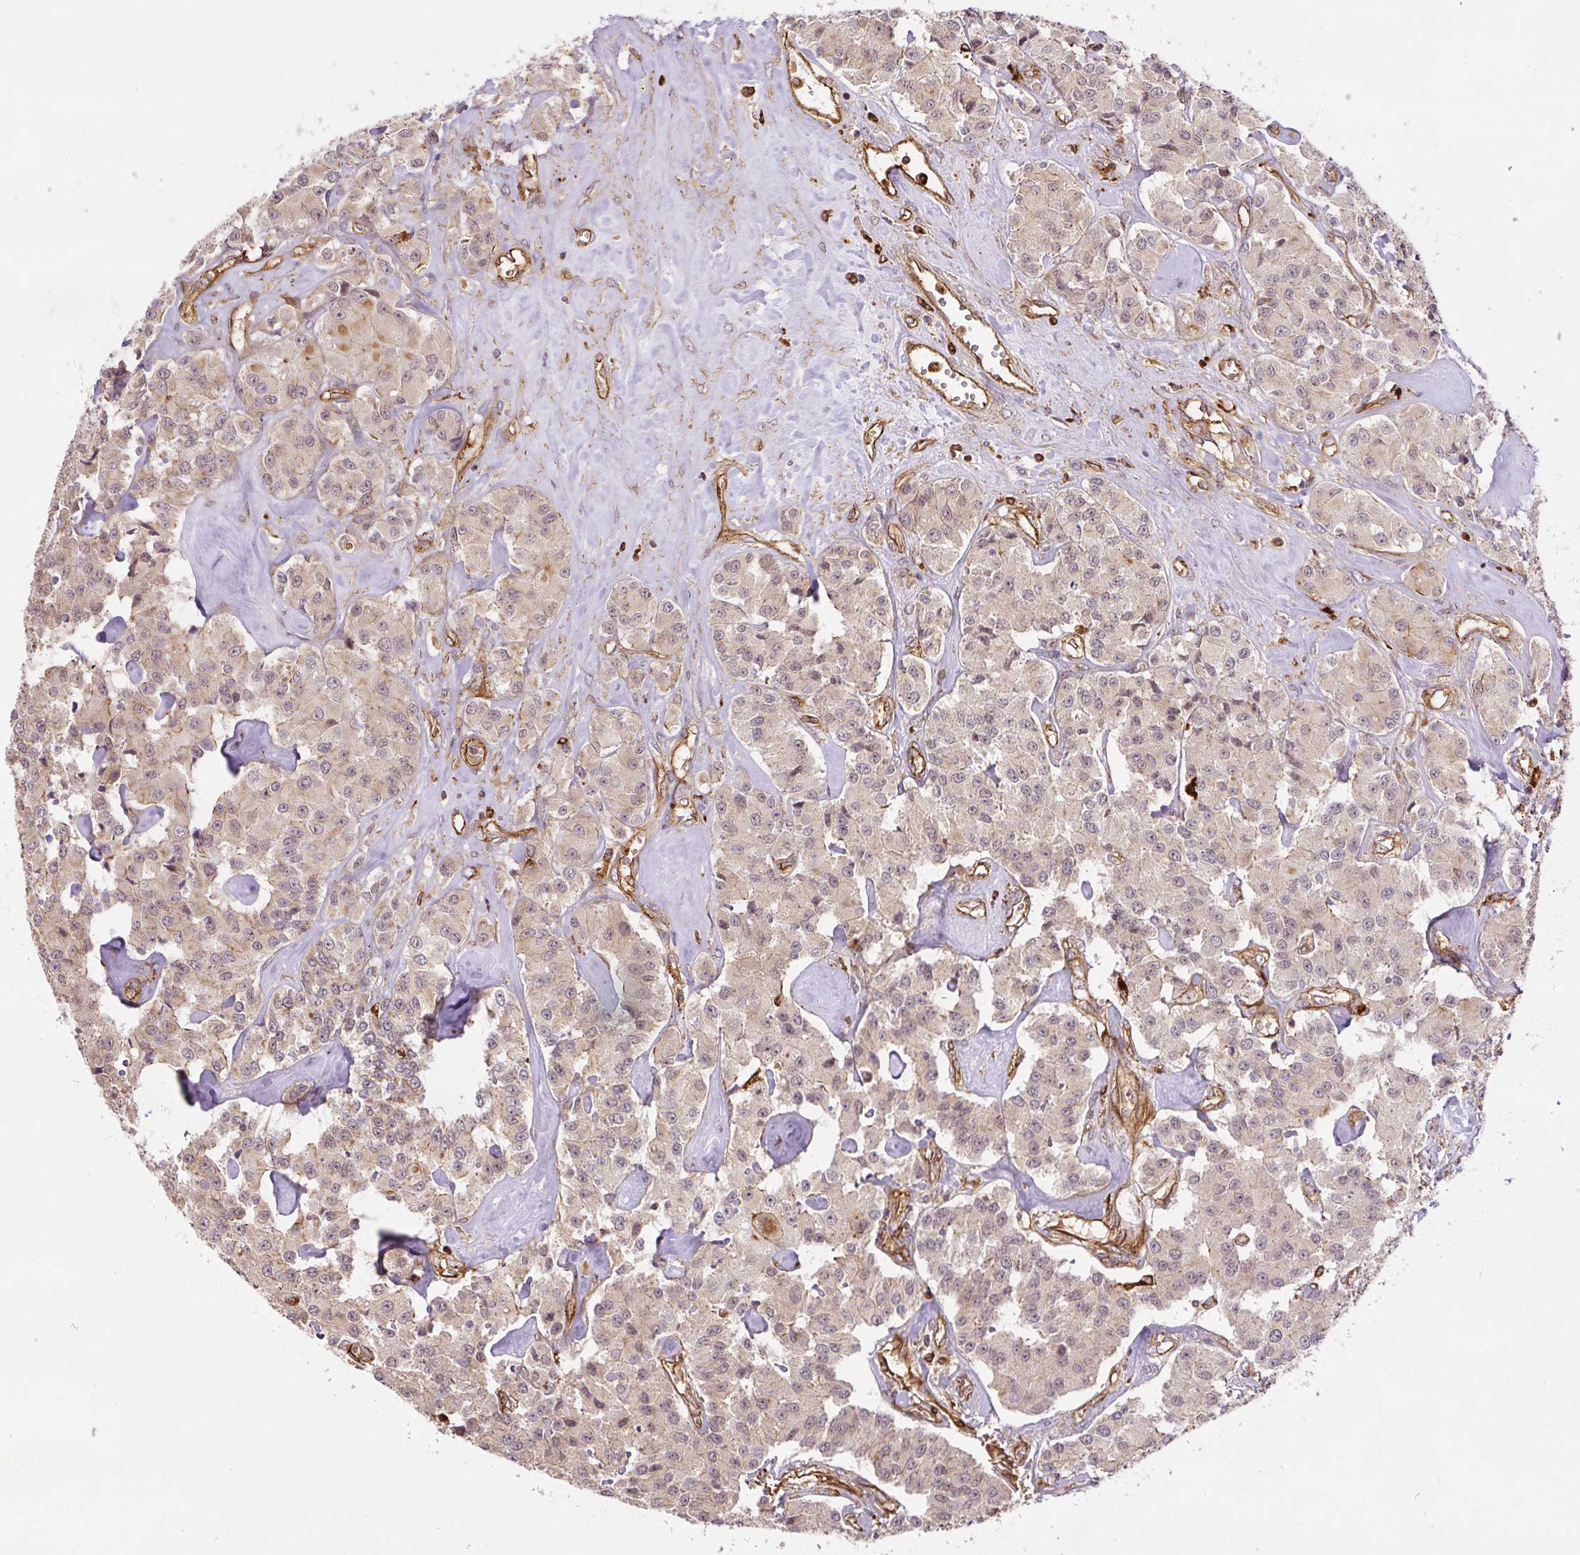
{"staining": {"intensity": "weak", "quantity": ">75%", "location": "cytoplasmic/membranous"}, "tissue": "carcinoid", "cell_type": "Tumor cells", "image_type": "cancer", "snomed": [{"axis": "morphology", "description": "Carcinoid, malignant, NOS"}, {"axis": "topography", "description": "Pancreas"}], "caption": "IHC staining of carcinoid (malignant), which exhibits low levels of weak cytoplasmic/membranous staining in approximately >75% of tumor cells indicating weak cytoplasmic/membranous protein positivity. The staining was performed using DAB (brown) for protein detection and nuclei were counterstained in hematoxylin (blue).", "gene": "B3GALT5", "patient": {"sex": "male", "age": 41}}